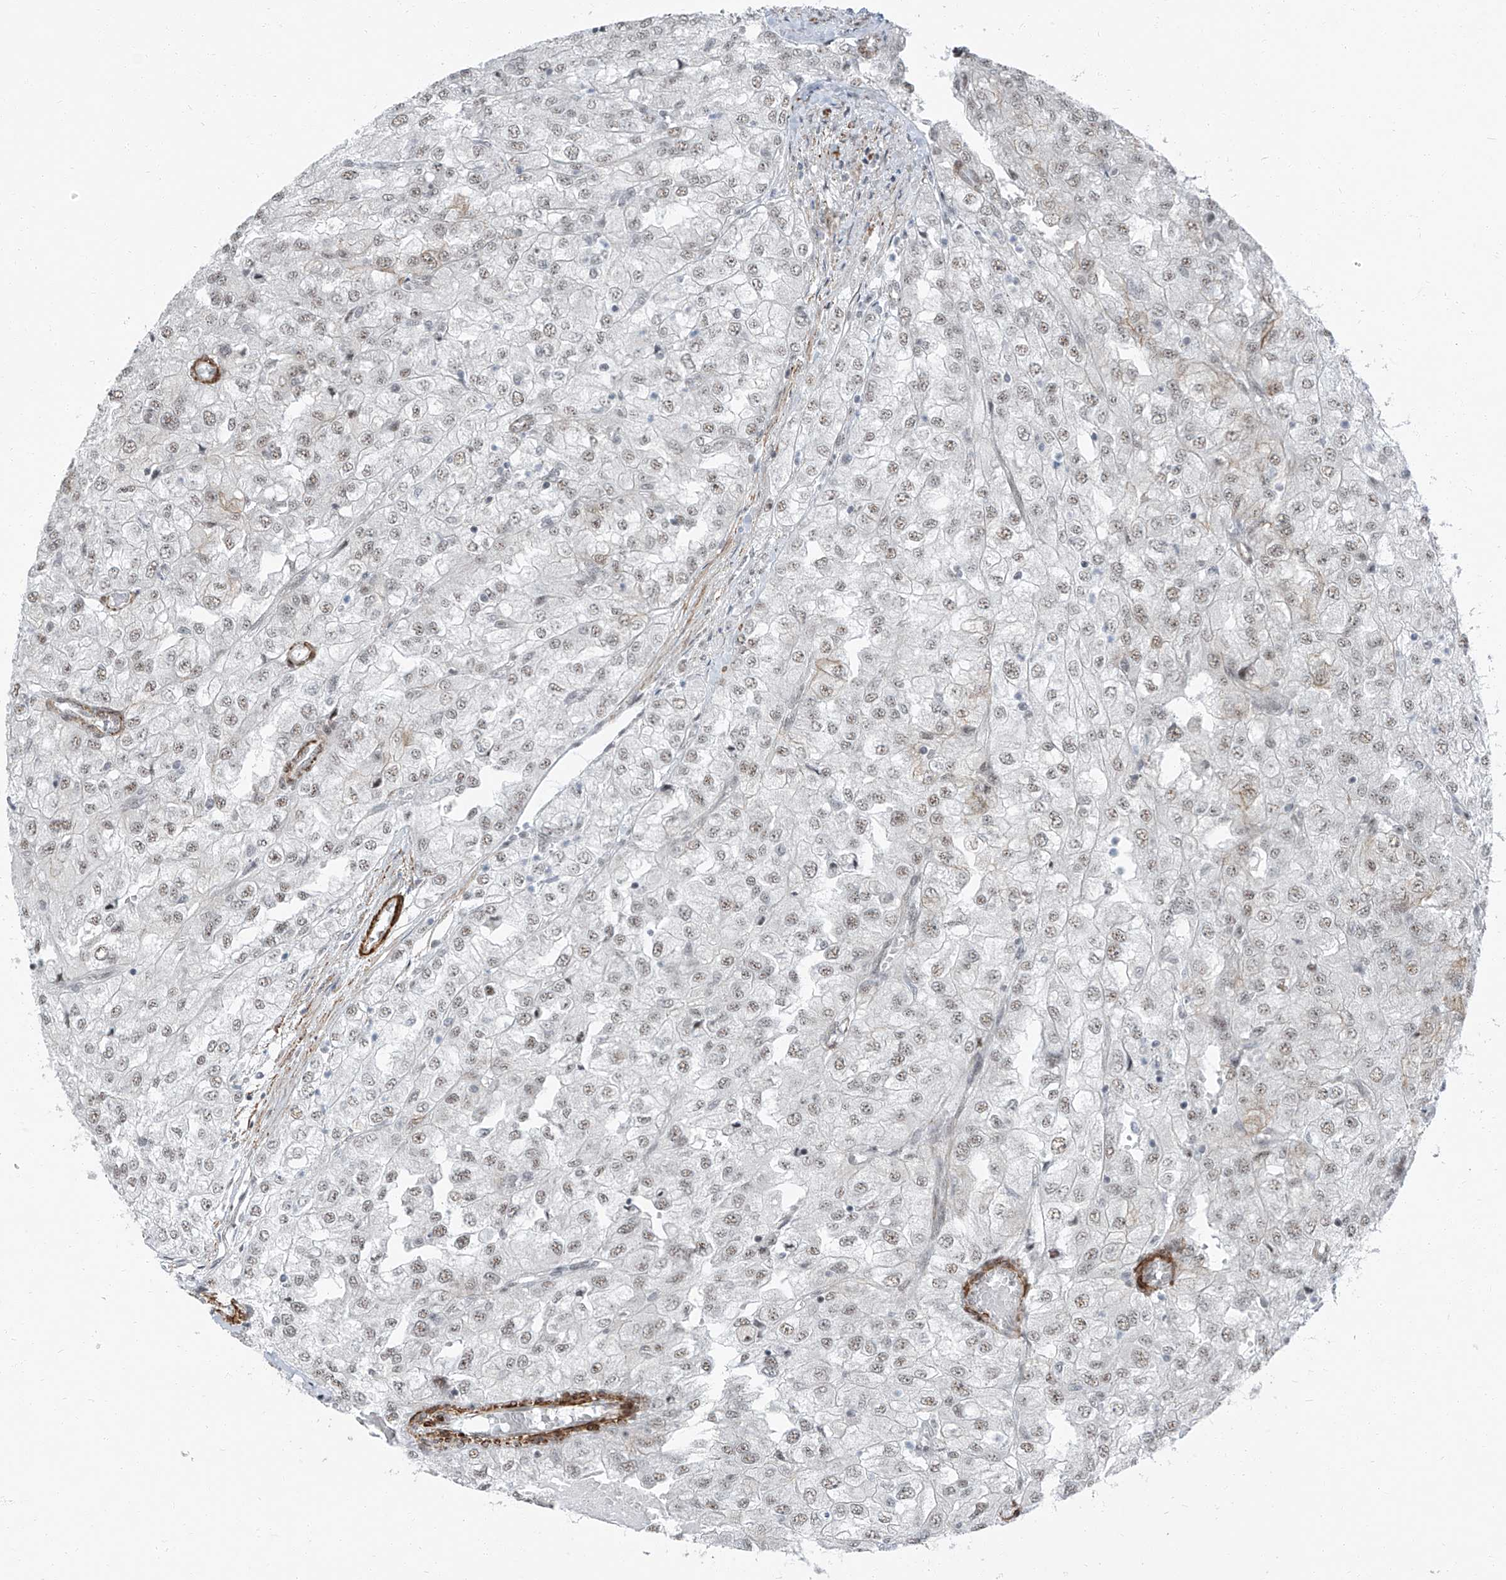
{"staining": {"intensity": "weak", "quantity": "<25%", "location": "nuclear"}, "tissue": "renal cancer", "cell_type": "Tumor cells", "image_type": "cancer", "snomed": [{"axis": "morphology", "description": "Adenocarcinoma, NOS"}, {"axis": "topography", "description": "Kidney"}], "caption": "A photomicrograph of renal cancer (adenocarcinoma) stained for a protein demonstrates no brown staining in tumor cells. Nuclei are stained in blue.", "gene": "TXLNB", "patient": {"sex": "female", "age": 54}}